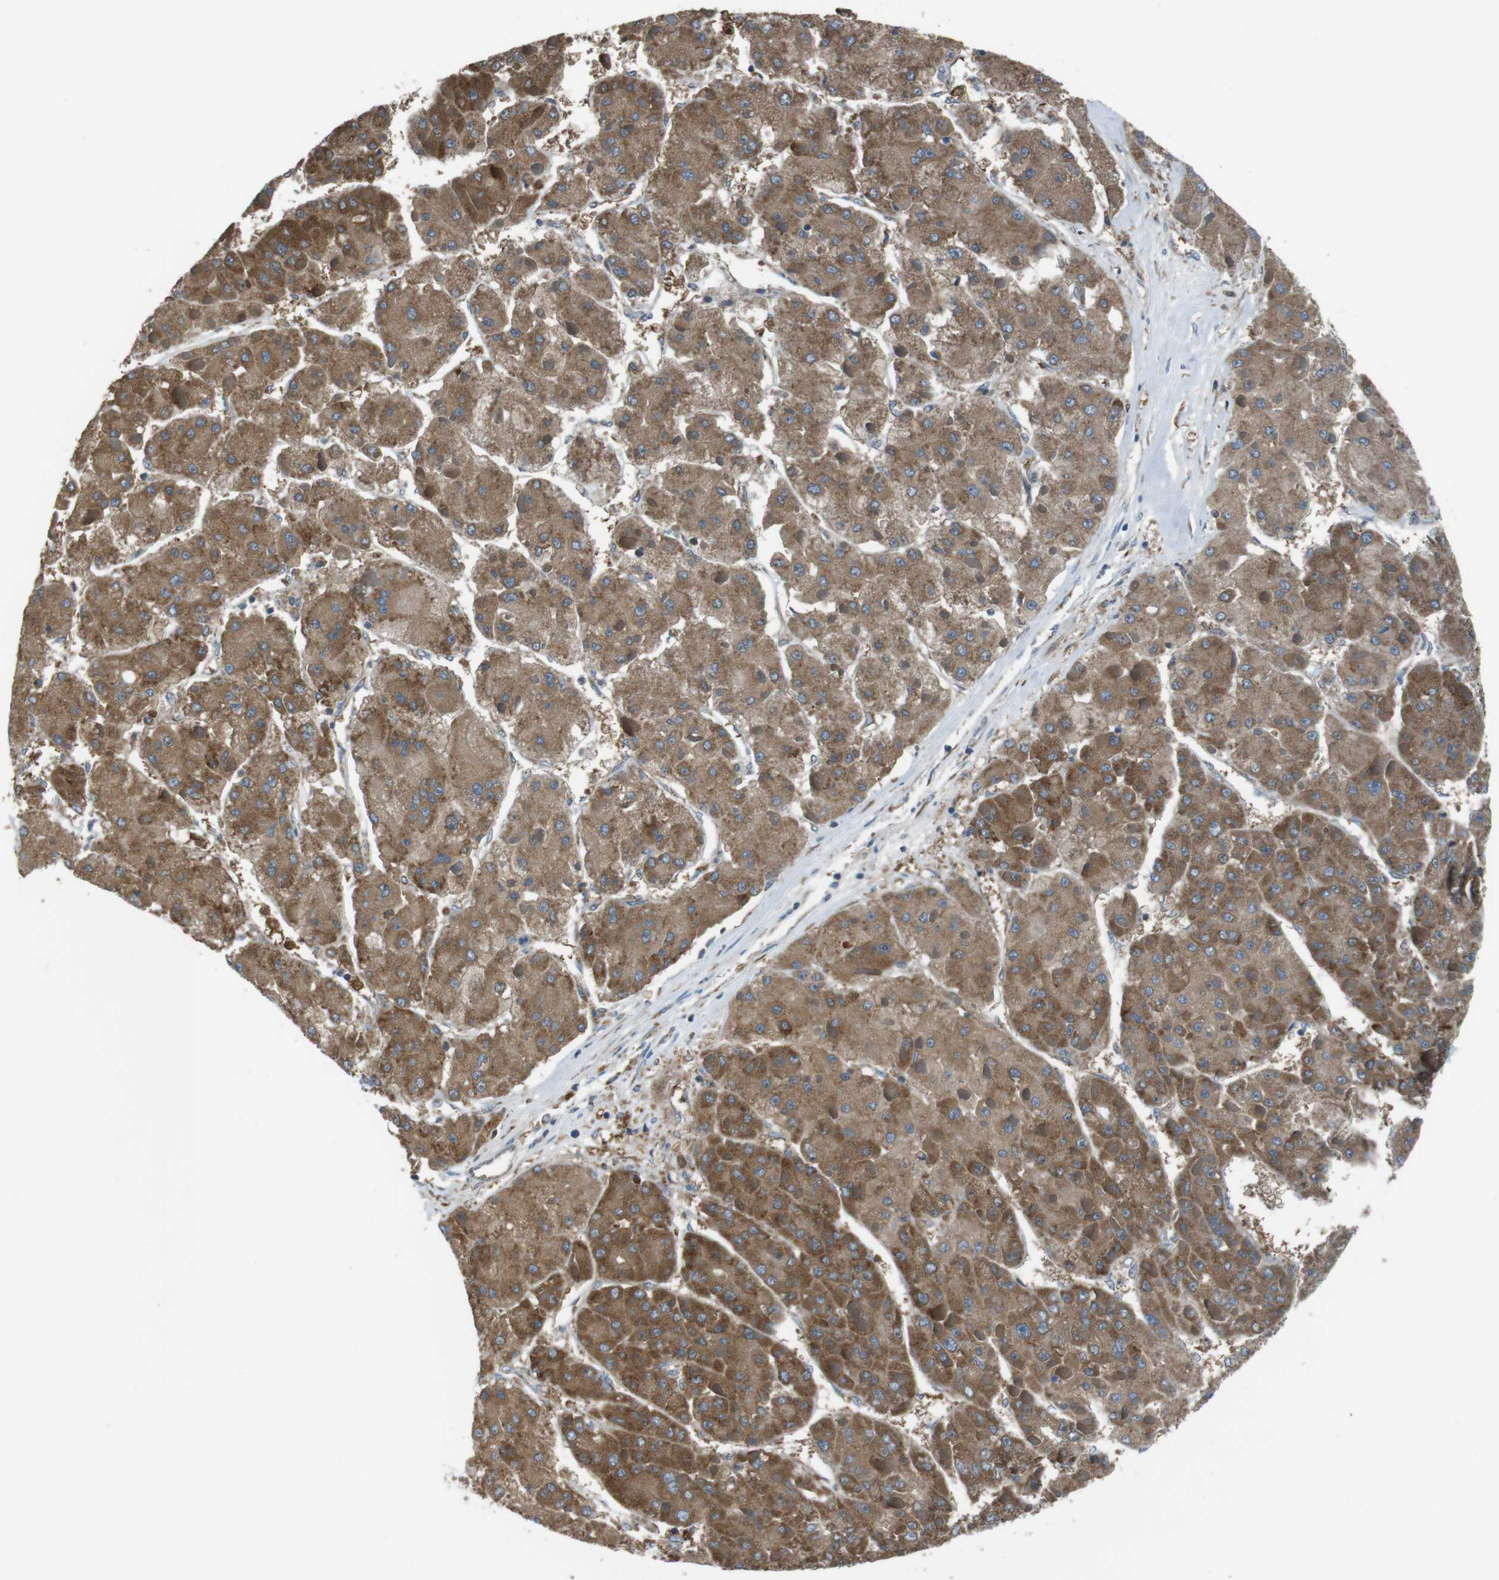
{"staining": {"intensity": "moderate", "quantity": ">75%", "location": "cytoplasmic/membranous"}, "tissue": "liver cancer", "cell_type": "Tumor cells", "image_type": "cancer", "snomed": [{"axis": "morphology", "description": "Carcinoma, Hepatocellular, NOS"}, {"axis": "topography", "description": "Liver"}], "caption": "A micrograph of liver cancer (hepatocellular carcinoma) stained for a protein exhibits moderate cytoplasmic/membranous brown staining in tumor cells. The staining was performed using DAB (3,3'-diaminobenzidine) to visualize the protein expression in brown, while the nuclei were stained in blue with hematoxylin (Magnification: 20x).", "gene": "SSR3", "patient": {"sex": "female", "age": 73}}